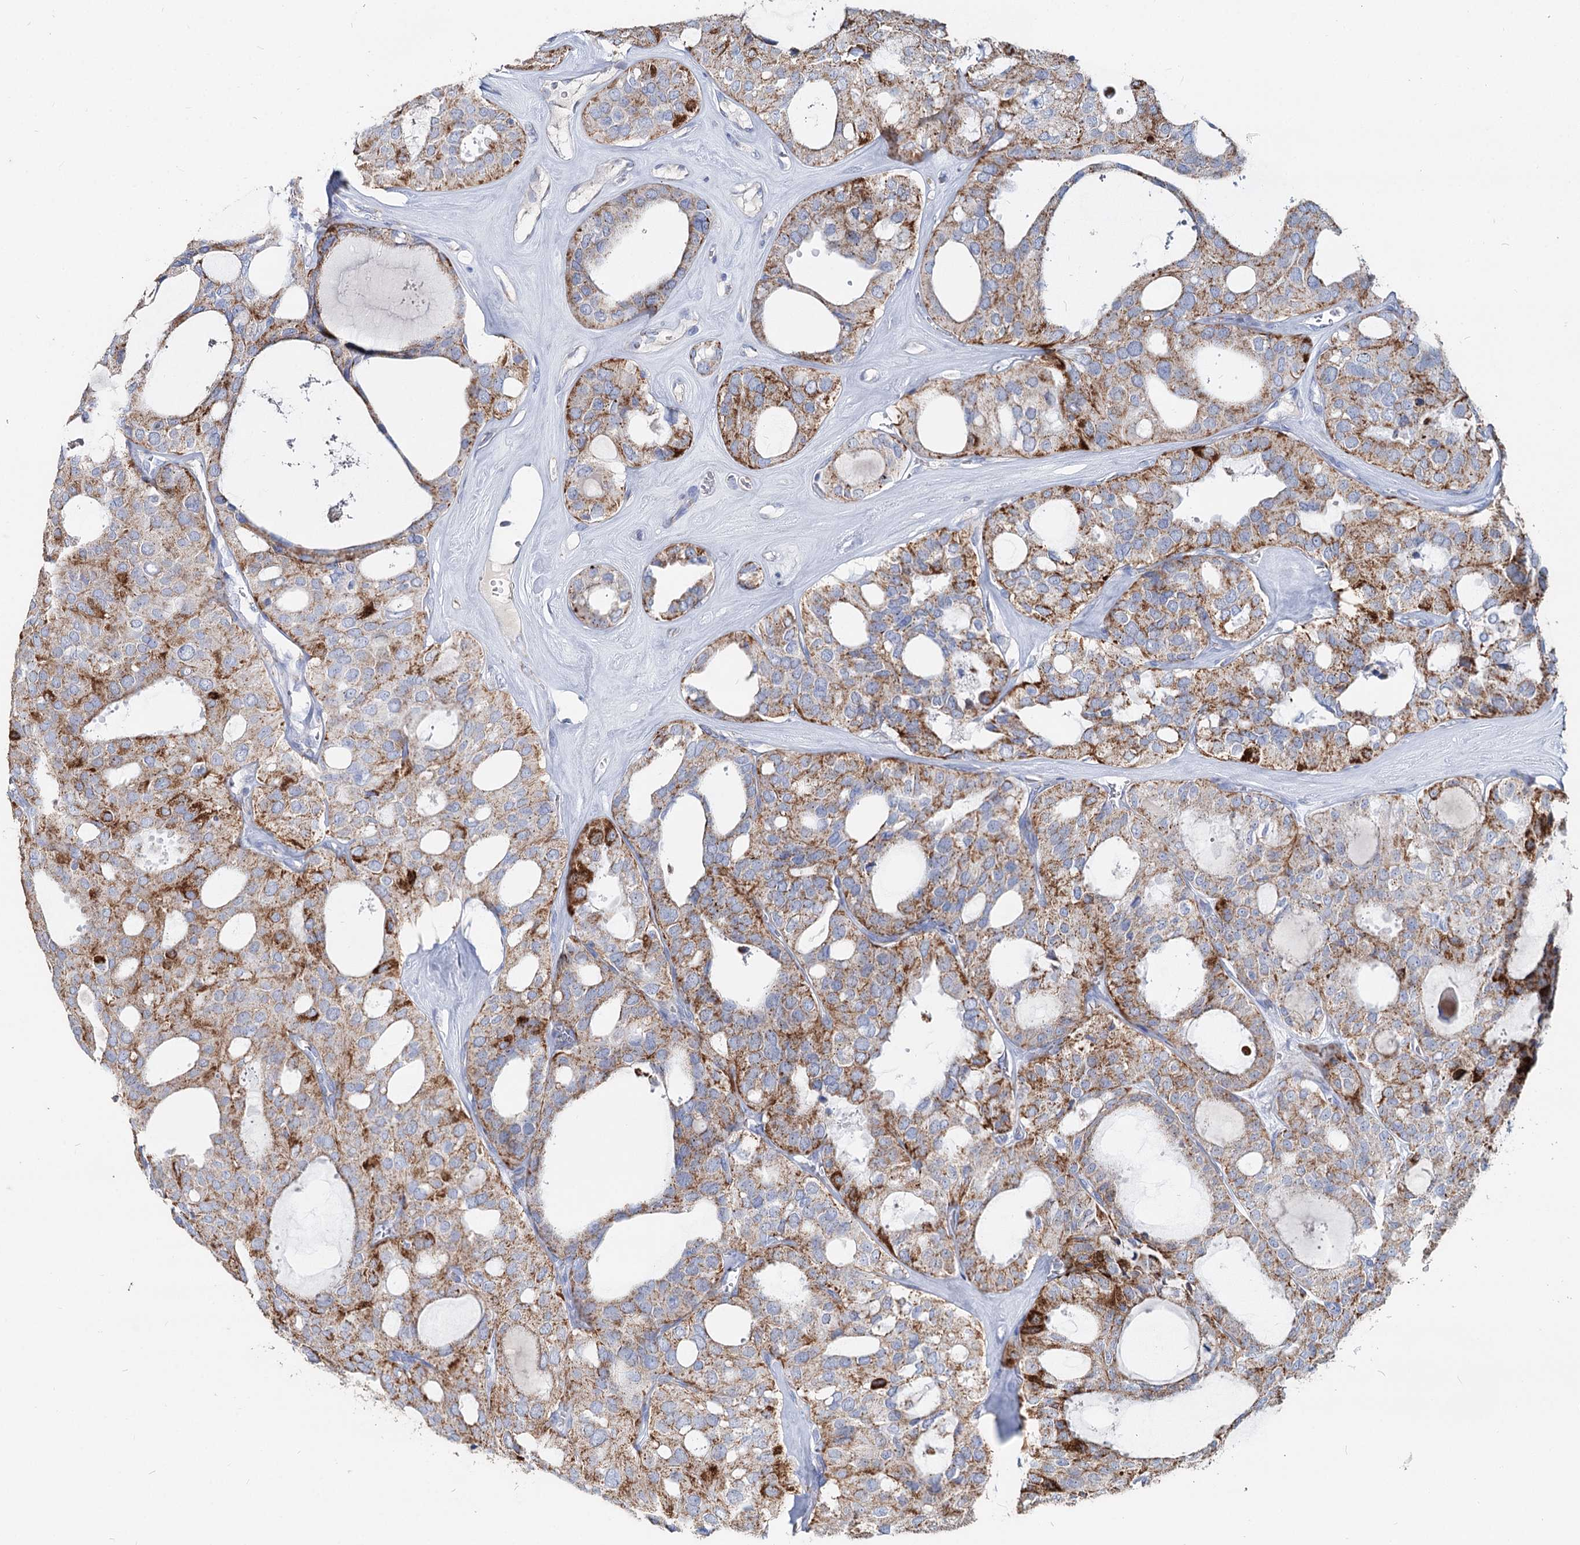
{"staining": {"intensity": "moderate", "quantity": ">75%", "location": "cytoplasmic/membranous"}, "tissue": "thyroid cancer", "cell_type": "Tumor cells", "image_type": "cancer", "snomed": [{"axis": "morphology", "description": "Follicular adenoma carcinoma, NOS"}, {"axis": "topography", "description": "Thyroid gland"}], "caption": "Follicular adenoma carcinoma (thyroid) stained for a protein reveals moderate cytoplasmic/membranous positivity in tumor cells.", "gene": "MCCC2", "patient": {"sex": "male", "age": 75}}